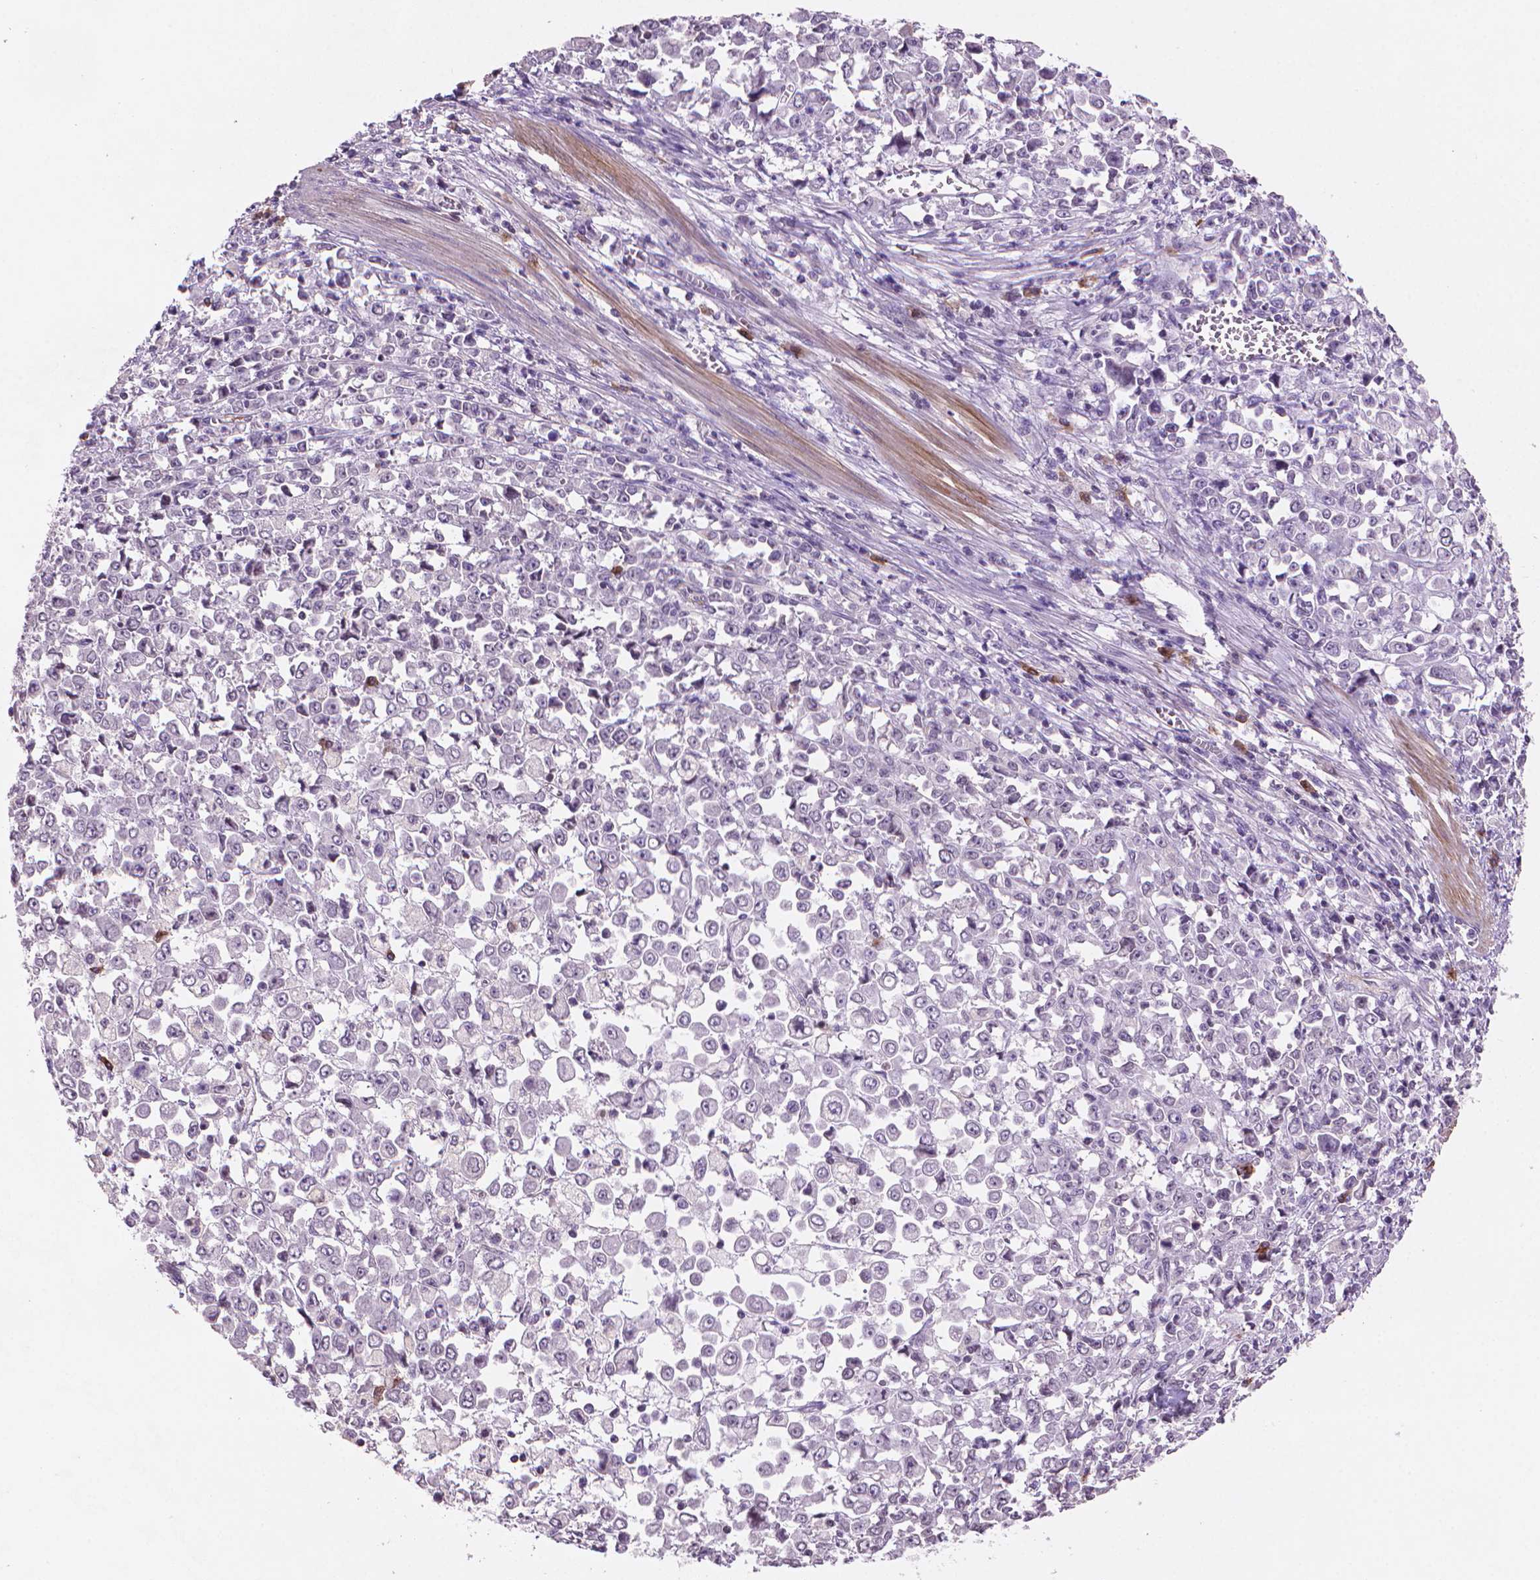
{"staining": {"intensity": "negative", "quantity": "none", "location": "none"}, "tissue": "stomach cancer", "cell_type": "Tumor cells", "image_type": "cancer", "snomed": [{"axis": "morphology", "description": "Adenocarcinoma, NOS"}, {"axis": "topography", "description": "Stomach, upper"}], "caption": "This is an immunohistochemistry (IHC) histopathology image of stomach cancer (adenocarcinoma). There is no expression in tumor cells.", "gene": "TMEM184A", "patient": {"sex": "male", "age": 70}}